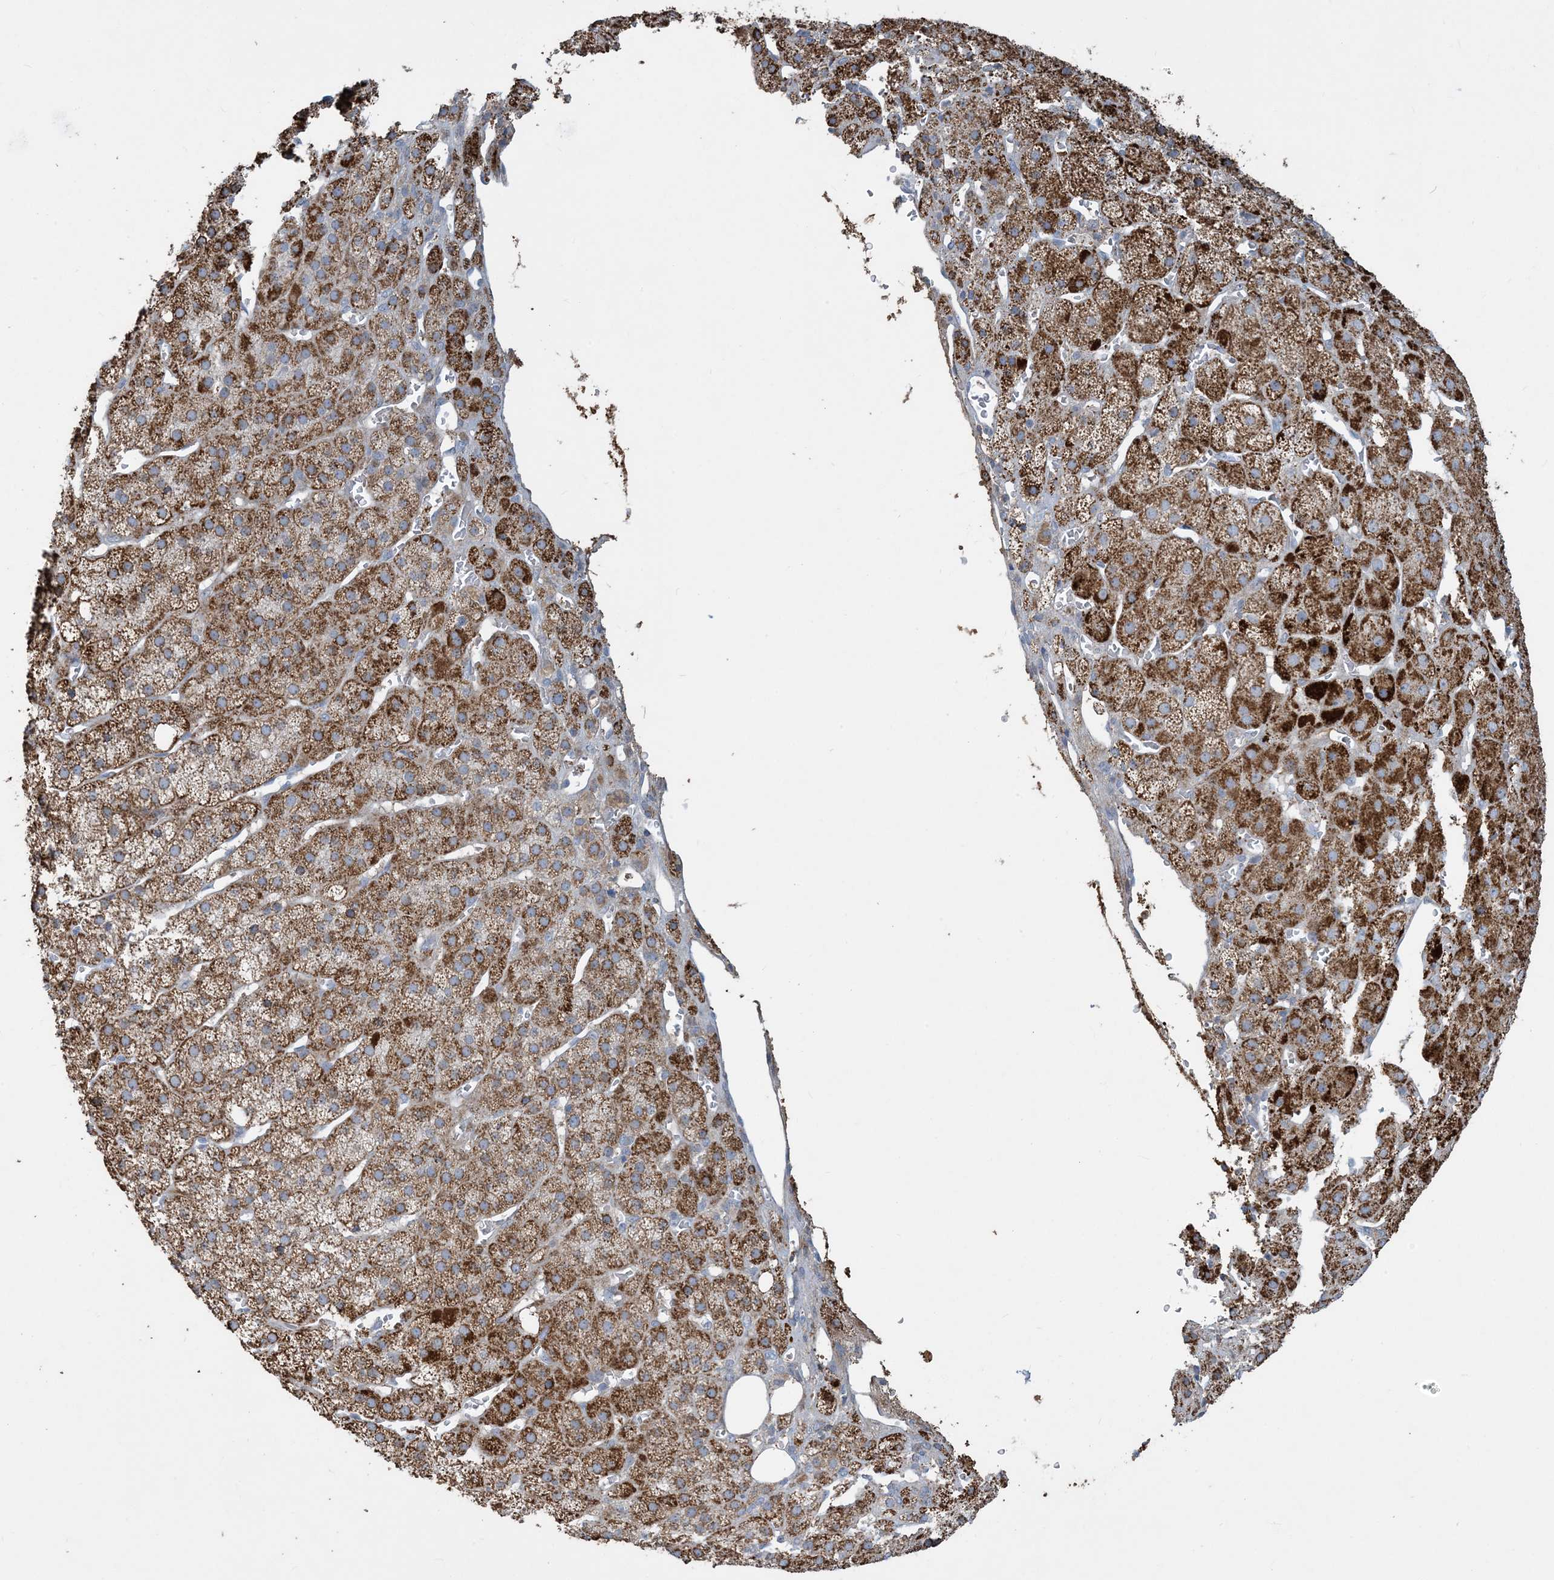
{"staining": {"intensity": "strong", "quantity": "25%-75%", "location": "cytoplasmic/membranous"}, "tissue": "adrenal gland", "cell_type": "Glandular cells", "image_type": "normal", "snomed": [{"axis": "morphology", "description": "Normal tissue, NOS"}, {"axis": "topography", "description": "Adrenal gland"}], "caption": "A photomicrograph of adrenal gland stained for a protein shows strong cytoplasmic/membranous brown staining in glandular cells. (brown staining indicates protein expression, while blue staining denotes nuclei).", "gene": "ECHDC1", "patient": {"sex": "female", "age": 57}}